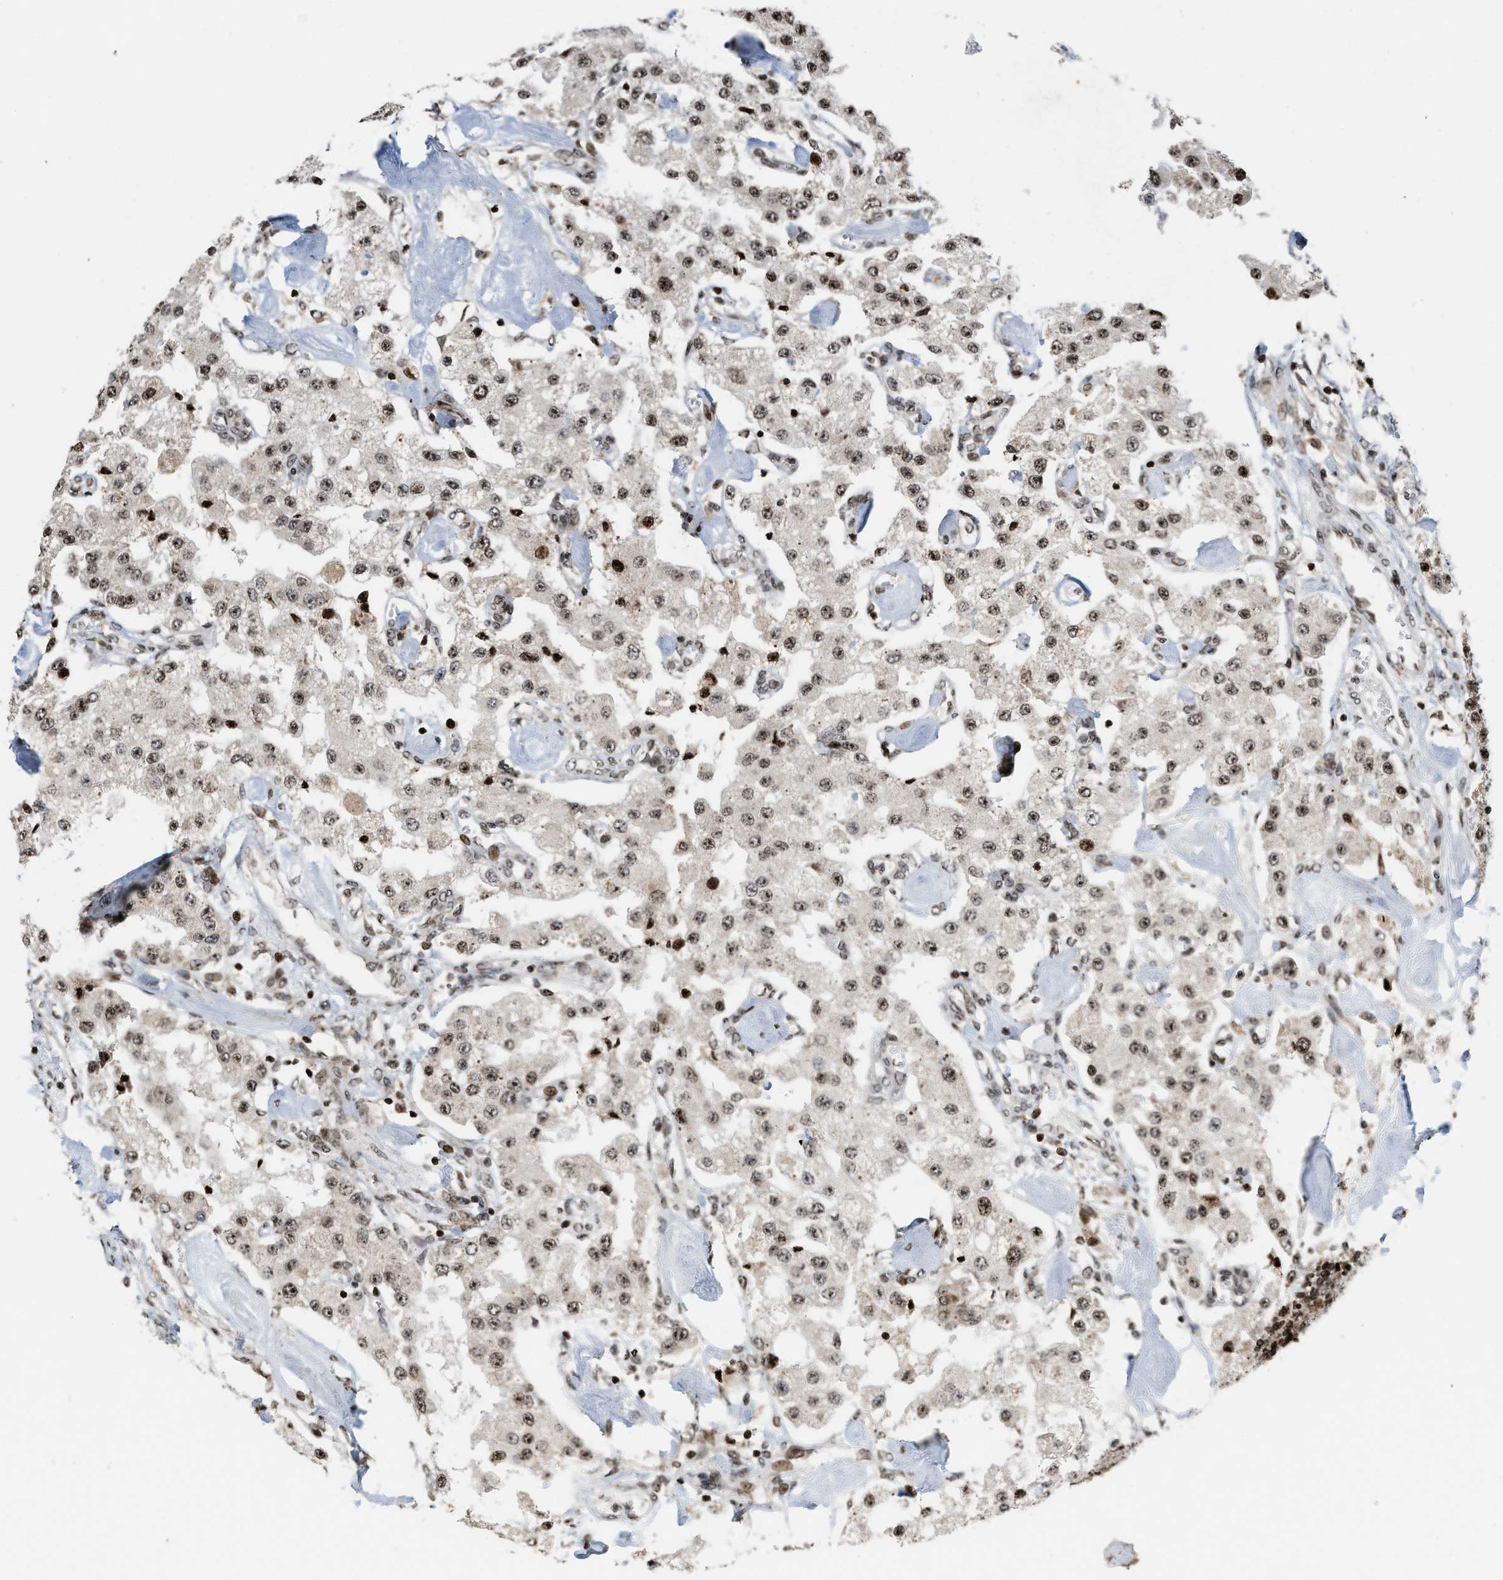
{"staining": {"intensity": "moderate", "quantity": ">75%", "location": "nuclear"}, "tissue": "carcinoid", "cell_type": "Tumor cells", "image_type": "cancer", "snomed": [{"axis": "morphology", "description": "Carcinoid, malignant, NOS"}, {"axis": "topography", "description": "Pancreas"}], "caption": "Protein staining displays moderate nuclear expression in about >75% of tumor cells in malignant carcinoid.", "gene": "PDZD2", "patient": {"sex": "male", "age": 41}}